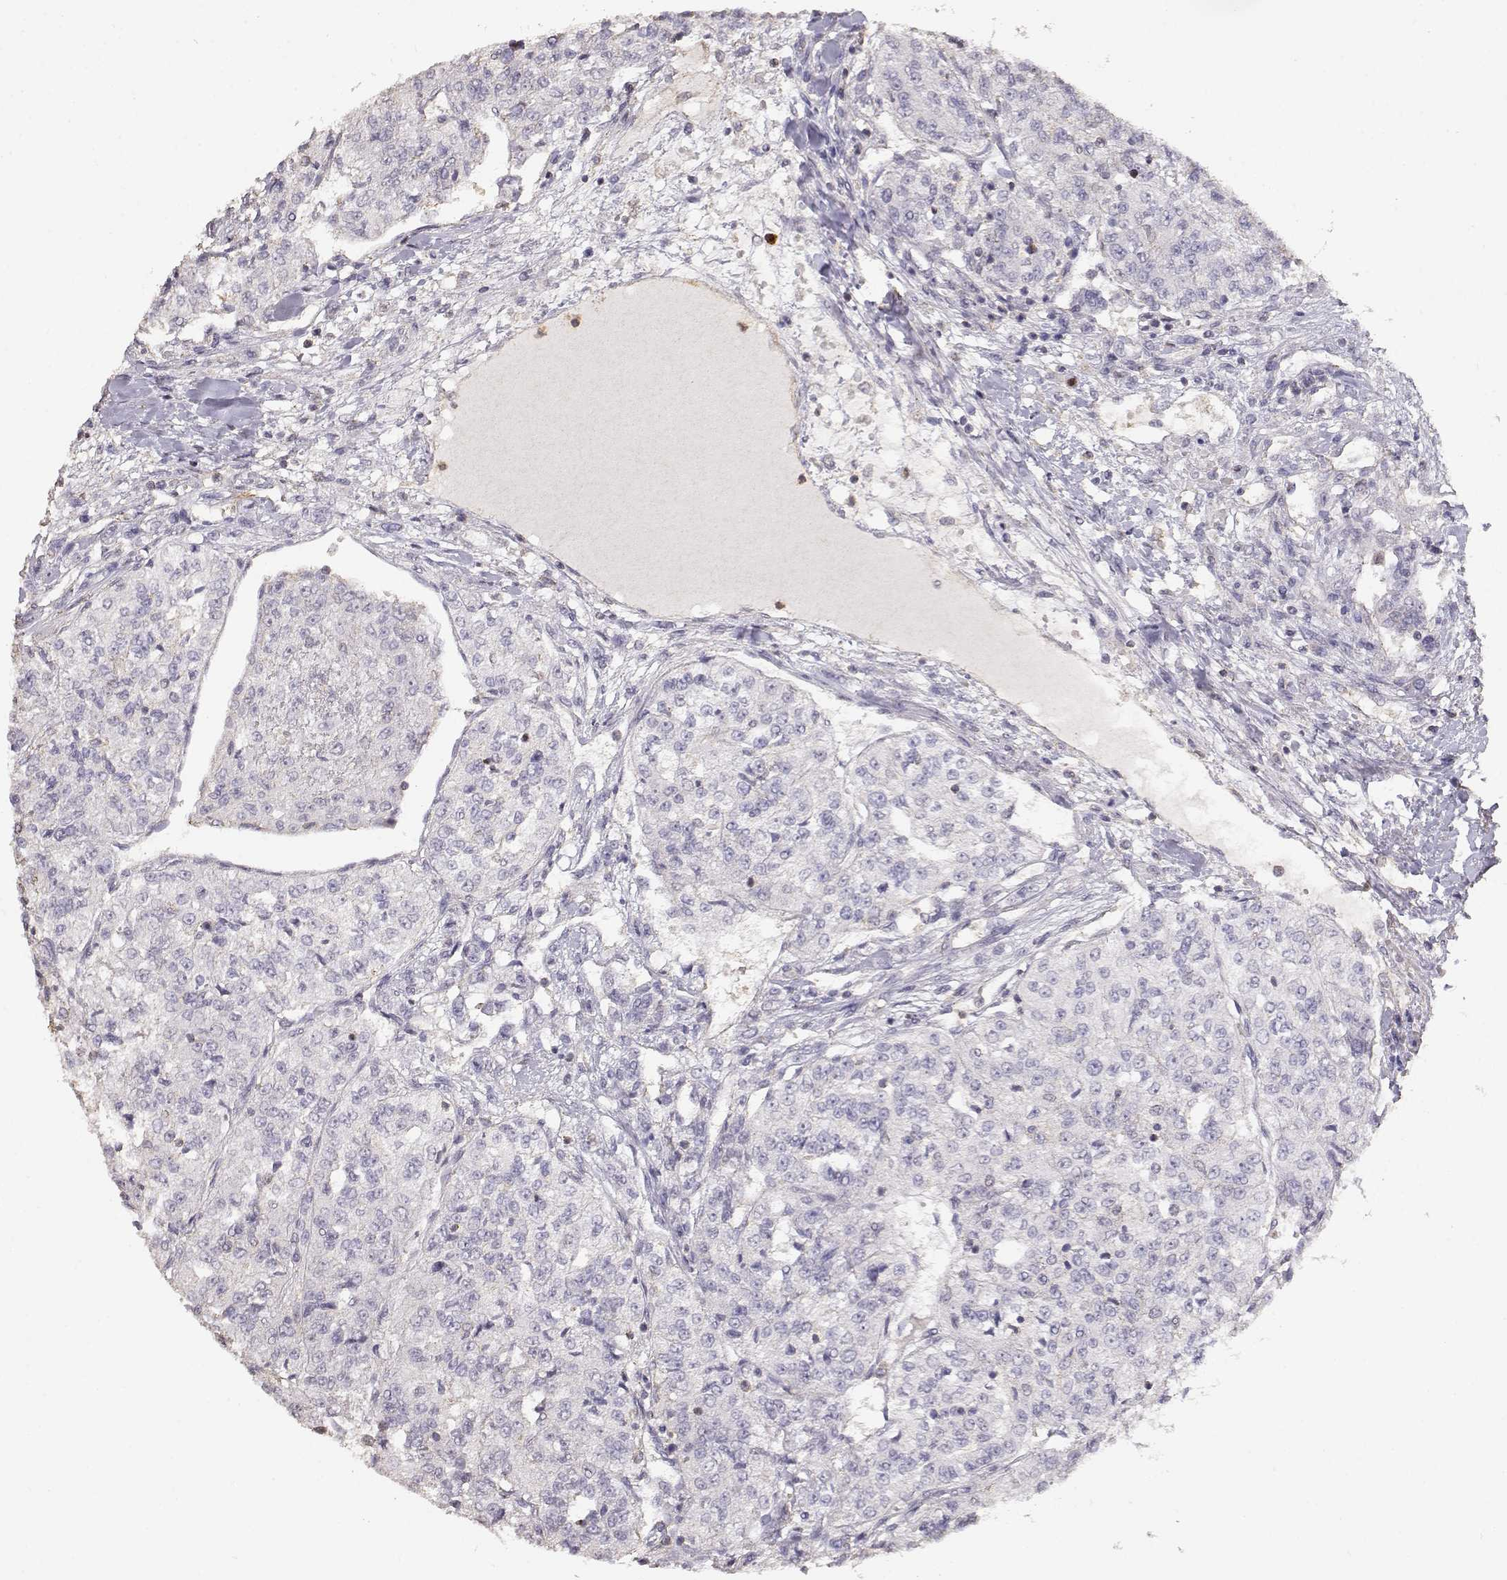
{"staining": {"intensity": "negative", "quantity": "none", "location": "none"}, "tissue": "renal cancer", "cell_type": "Tumor cells", "image_type": "cancer", "snomed": [{"axis": "morphology", "description": "Adenocarcinoma, NOS"}, {"axis": "topography", "description": "Kidney"}], "caption": "The image shows no staining of tumor cells in renal cancer.", "gene": "TNFRSF10C", "patient": {"sex": "female", "age": 63}}